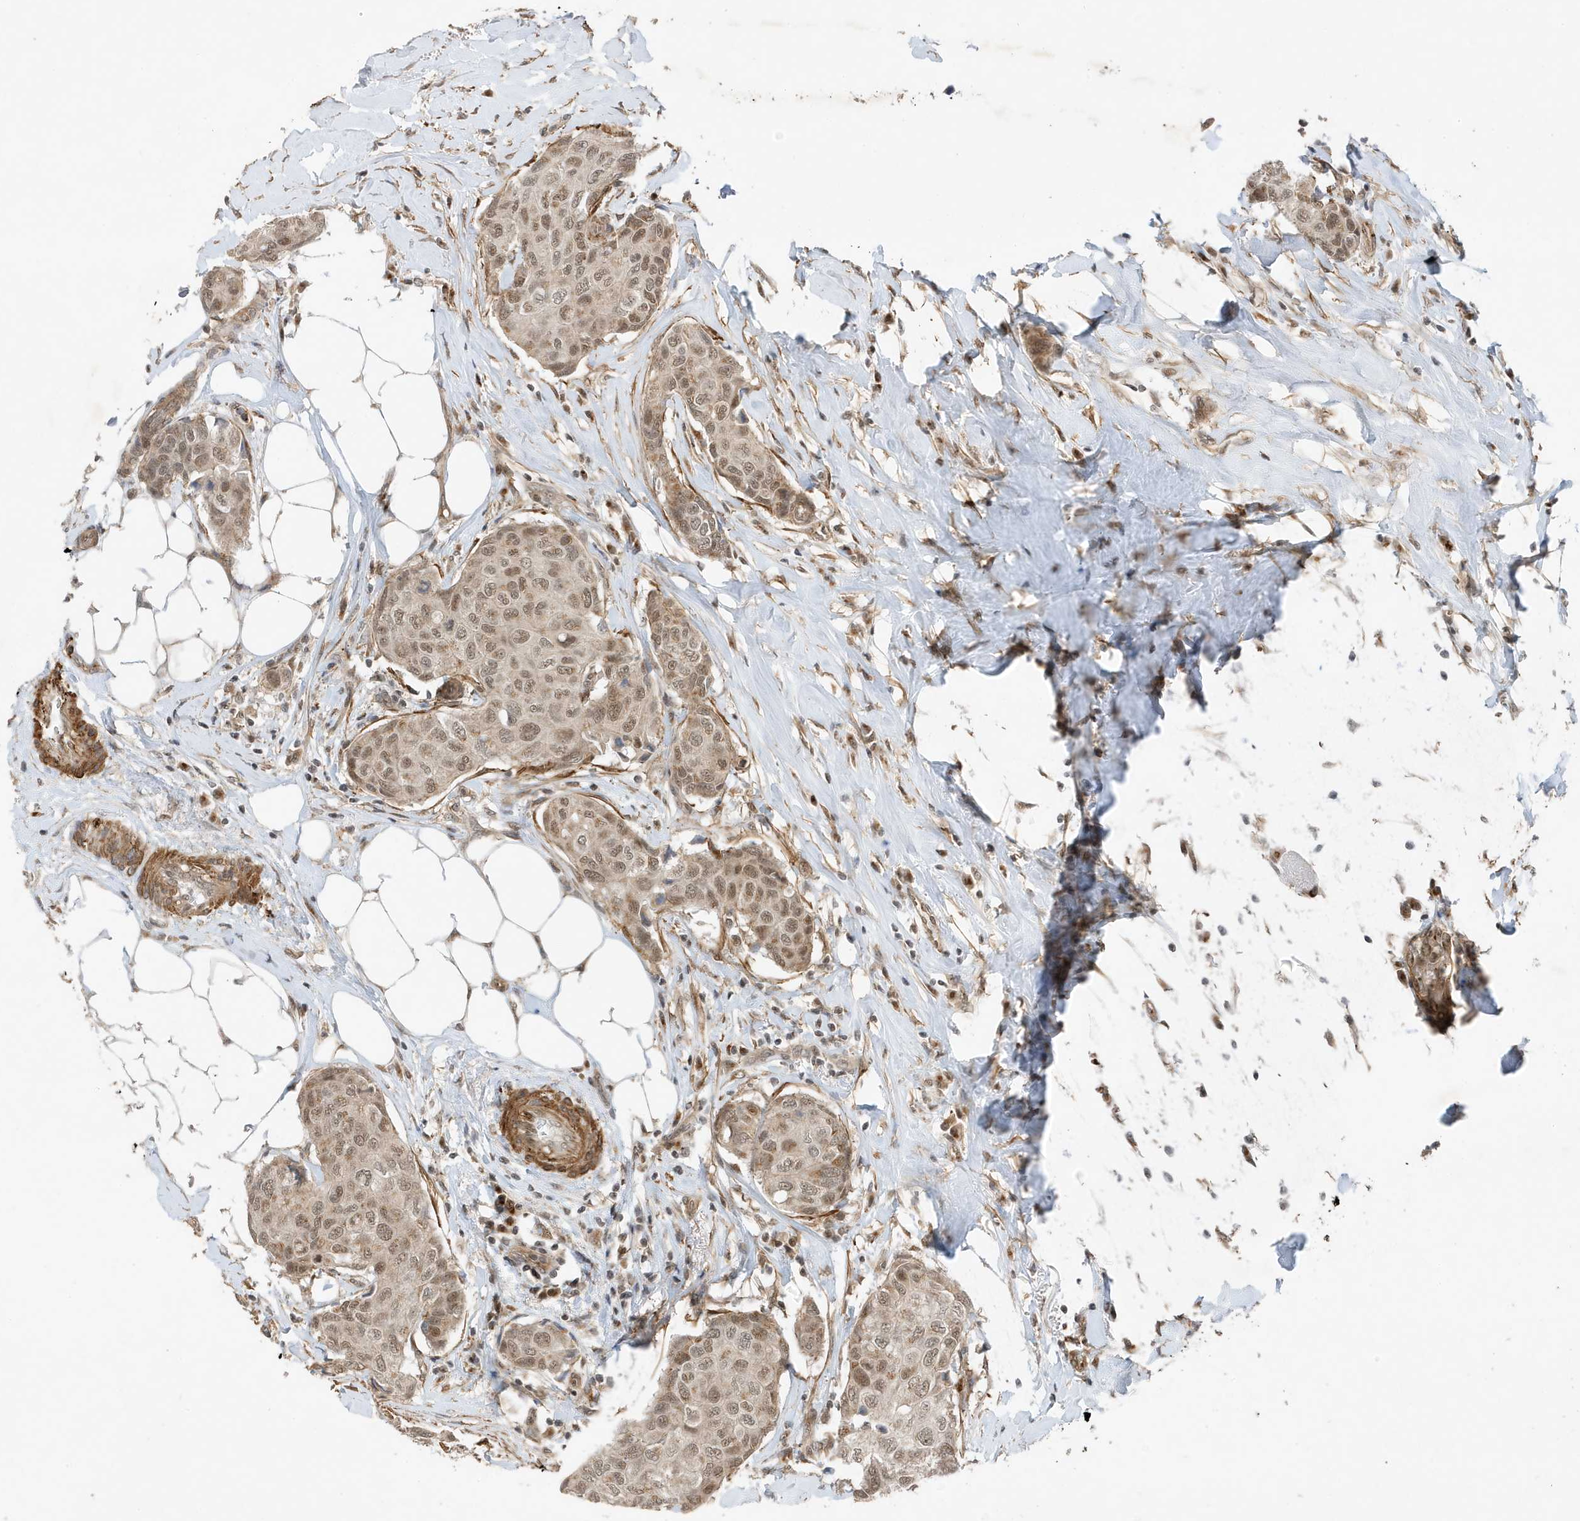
{"staining": {"intensity": "weak", "quantity": "25%-75%", "location": "nuclear"}, "tissue": "breast cancer", "cell_type": "Tumor cells", "image_type": "cancer", "snomed": [{"axis": "morphology", "description": "Duct carcinoma"}, {"axis": "topography", "description": "Breast"}], "caption": "A micrograph showing weak nuclear expression in about 25%-75% of tumor cells in breast cancer, as visualized by brown immunohistochemical staining.", "gene": "MAST3", "patient": {"sex": "female", "age": 80}}